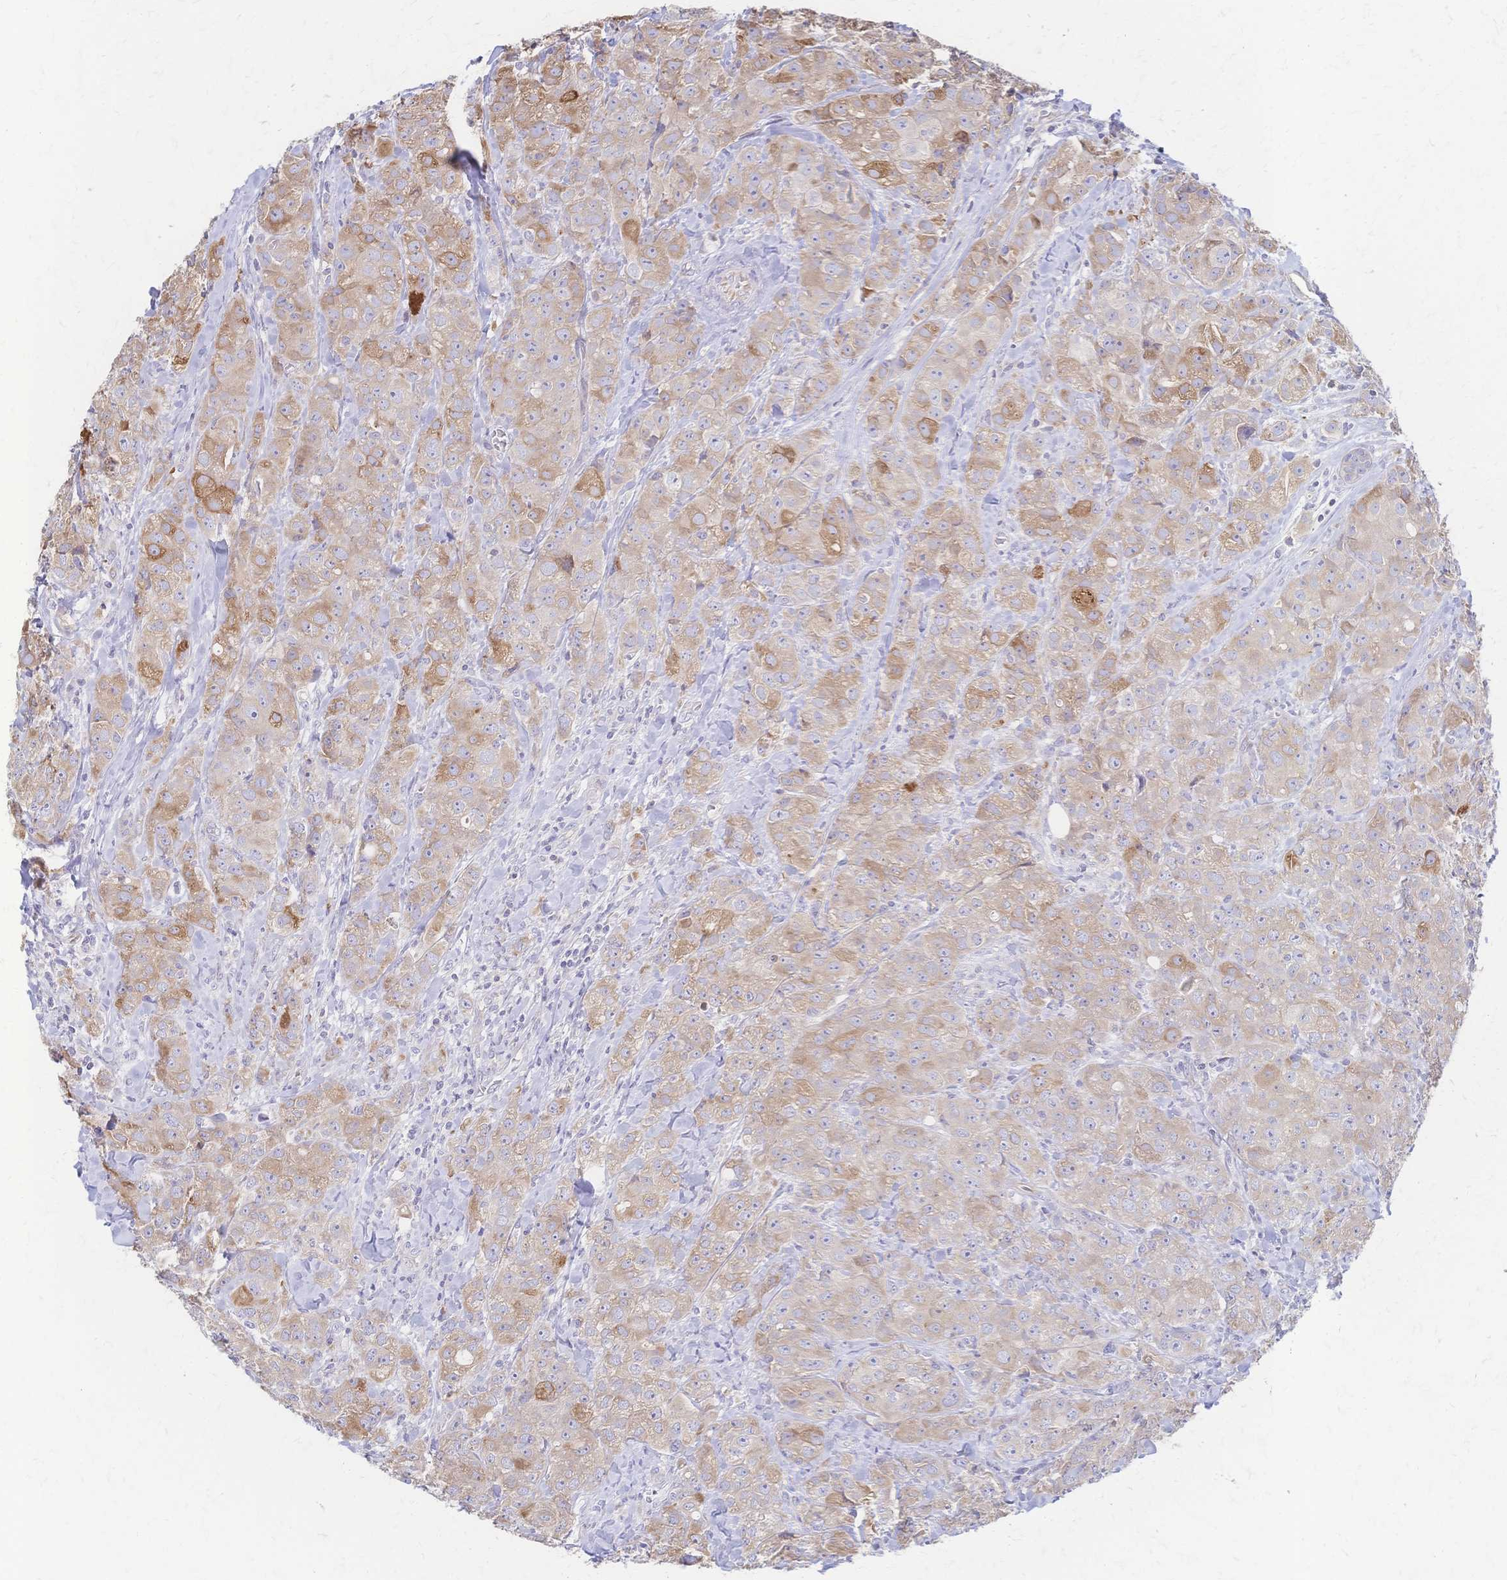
{"staining": {"intensity": "weak", "quantity": ">75%", "location": "cytoplasmic/membranous"}, "tissue": "breast cancer", "cell_type": "Tumor cells", "image_type": "cancer", "snomed": [{"axis": "morphology", "description": "Normal tissue, NOS"}, {"axis": "morphology", "description": "Duct carcinoma"}, {"axis": "topography", "description": "Breast"}], "caption": "IHC photomicrograph of breast cancer (invasive ductal carcinoma) stained for a protein (brown), which reveals low levels of weak cytoplasmic/membranous expression in approximately >75% of tumor cells.", "gene": "CYB5A", "patient": {"sex": "female", "age": 43}}